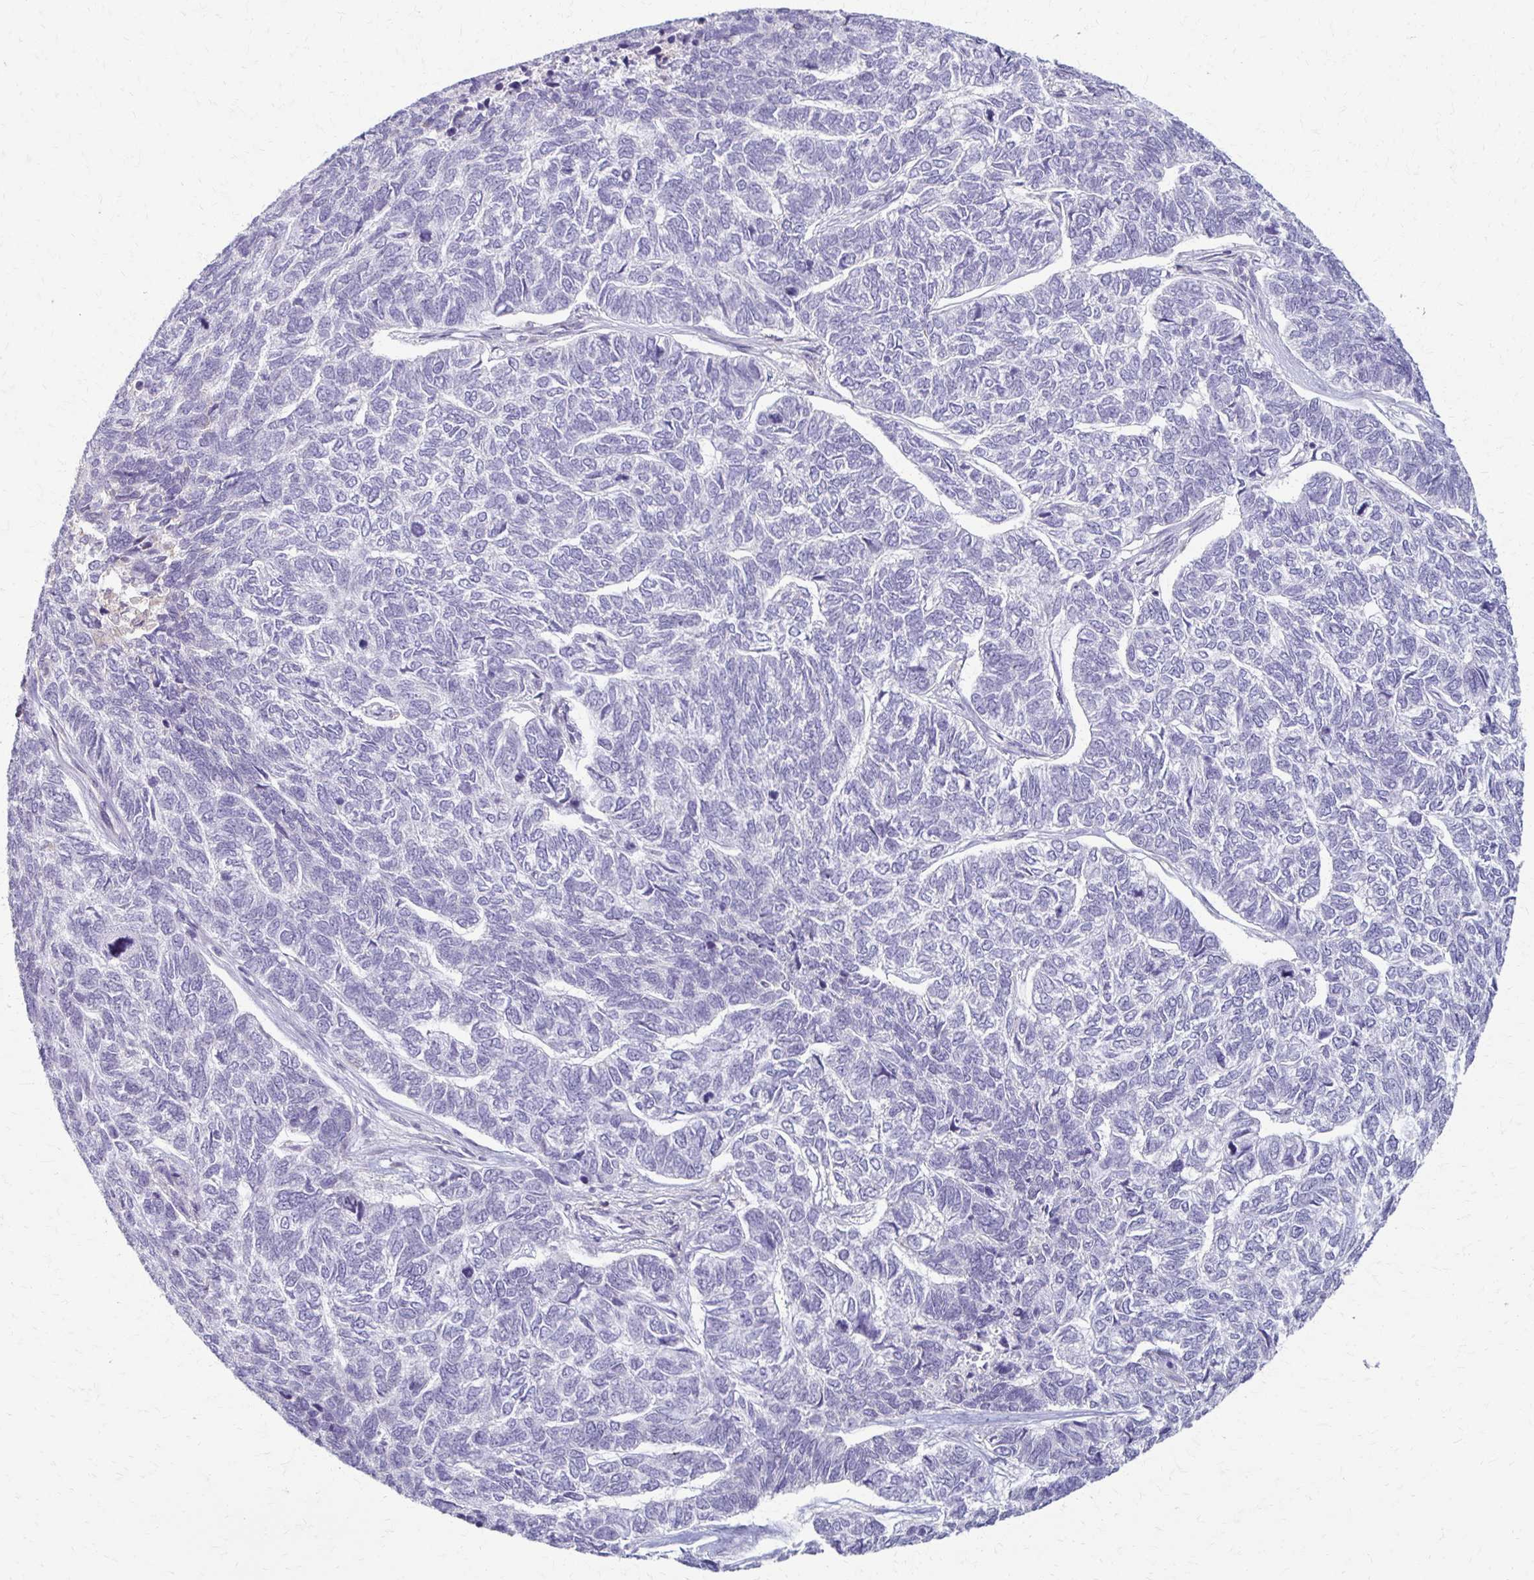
{"staining": {"intensity": "negative", "quantity": "none", "location": "none"}, "tissue": "skin cancer", "cell_type": "Tumor cells", "image_type": "cancer", "snomed": [{"axis": "morphology", "description": "Basal cell carcinoma"}, {"axis": "topography", "description": "Skin"}], "caption": "DAB (3,3'-diaminobenzidine) immunohistochemical staining of skin cancer (basal cell carcinoma) exhibits no significant expression in tumor cells.", "gene": "FCGR2B", "patient": {"sex": "female", "age": 65}}